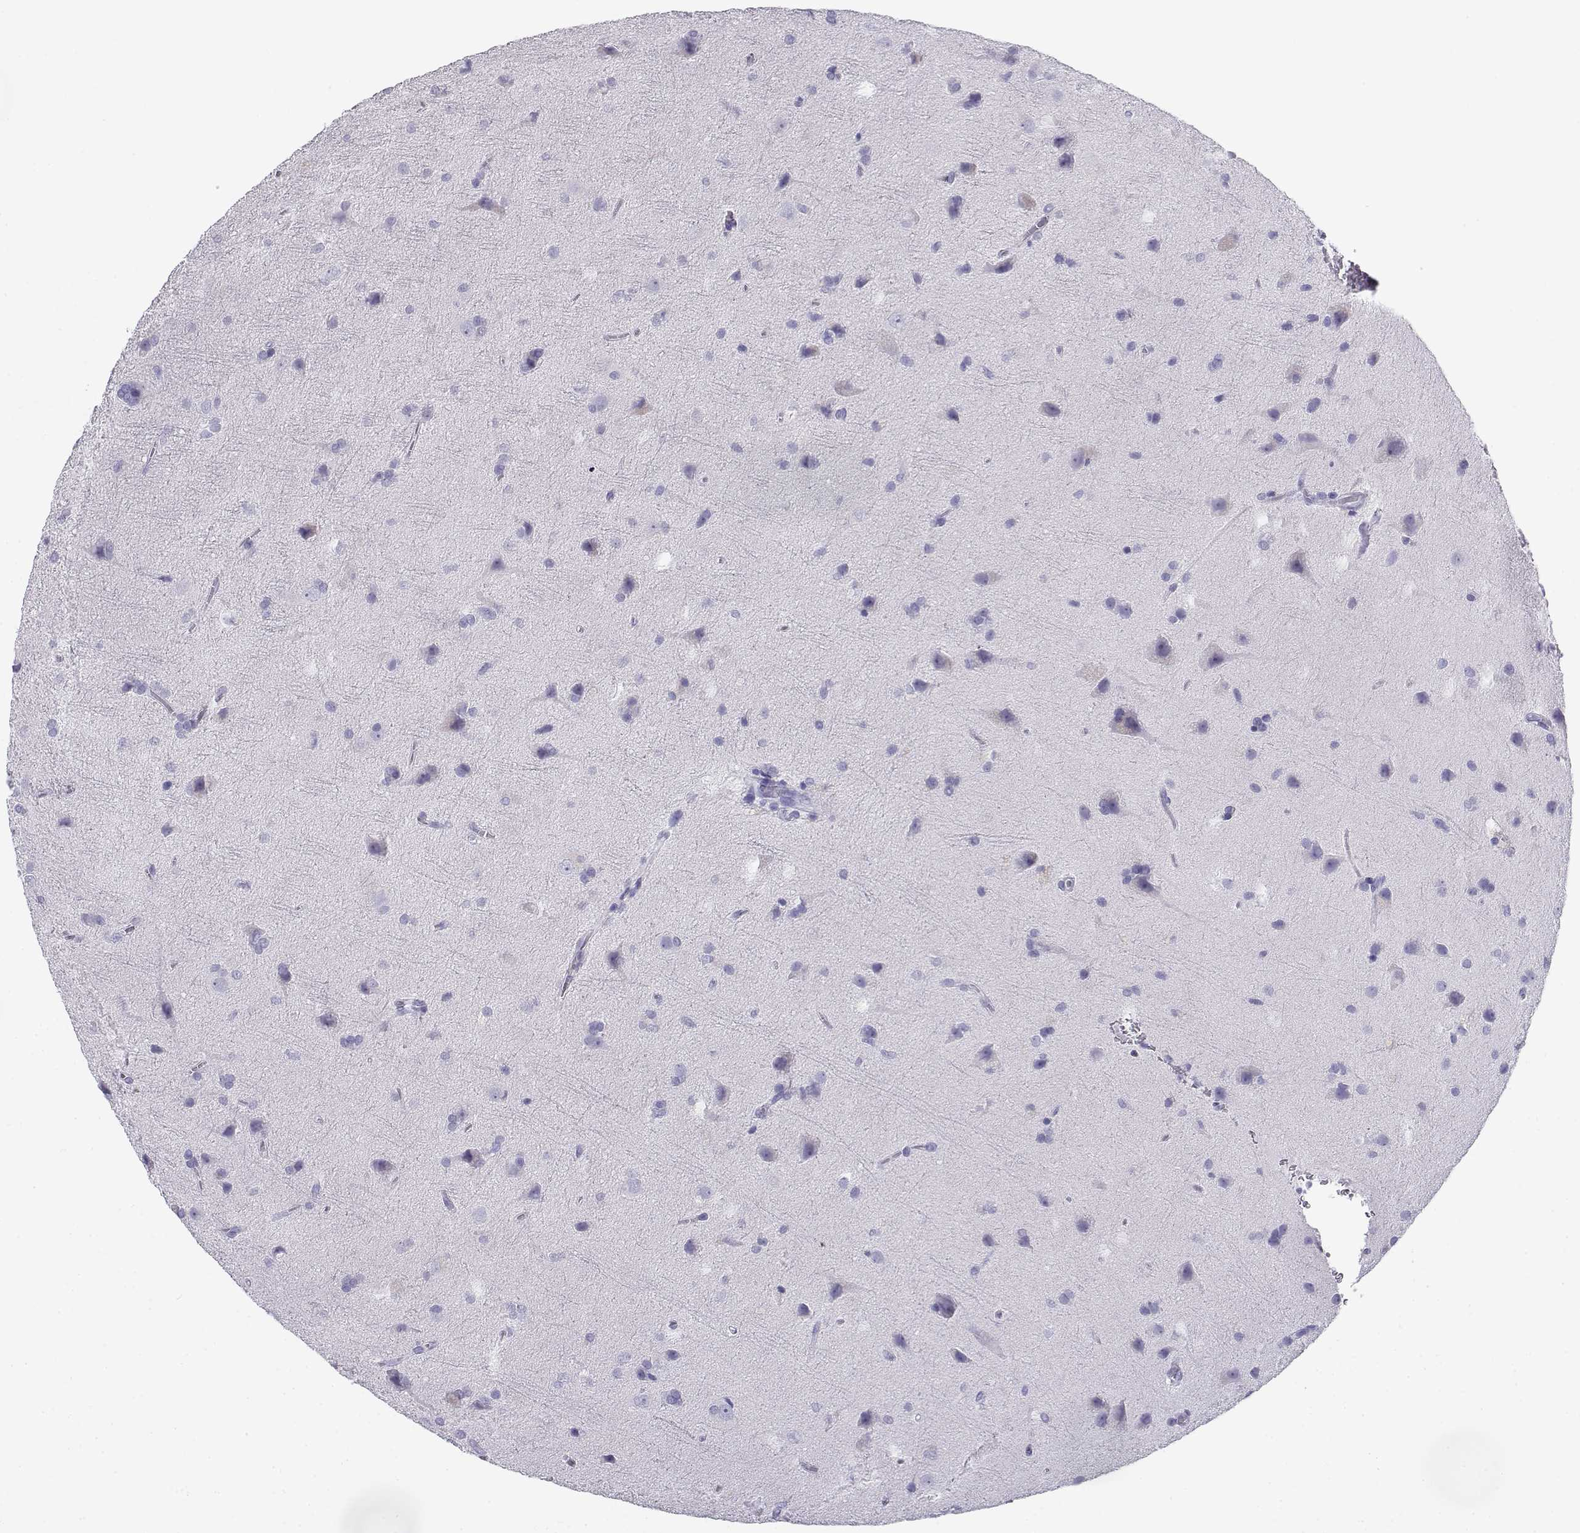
{"staining": {"intensity": "negative", "quantity": "none", "location": "none"}, "tissue": "glioma", "cell_type": "Tumor cells", "image_type": "cancer", "snomed": [{"axis": "morphology", "description": "Glioma, malignant, Low grade"}, {"axis": "topography", "description": "Brain"}], "caption": "Malignant glioma (low-grade) stained for a protein using IHC shows no positivity tumor cells.", "gene": "CABS1", "patient": {"sex": "male", "age": 58}}